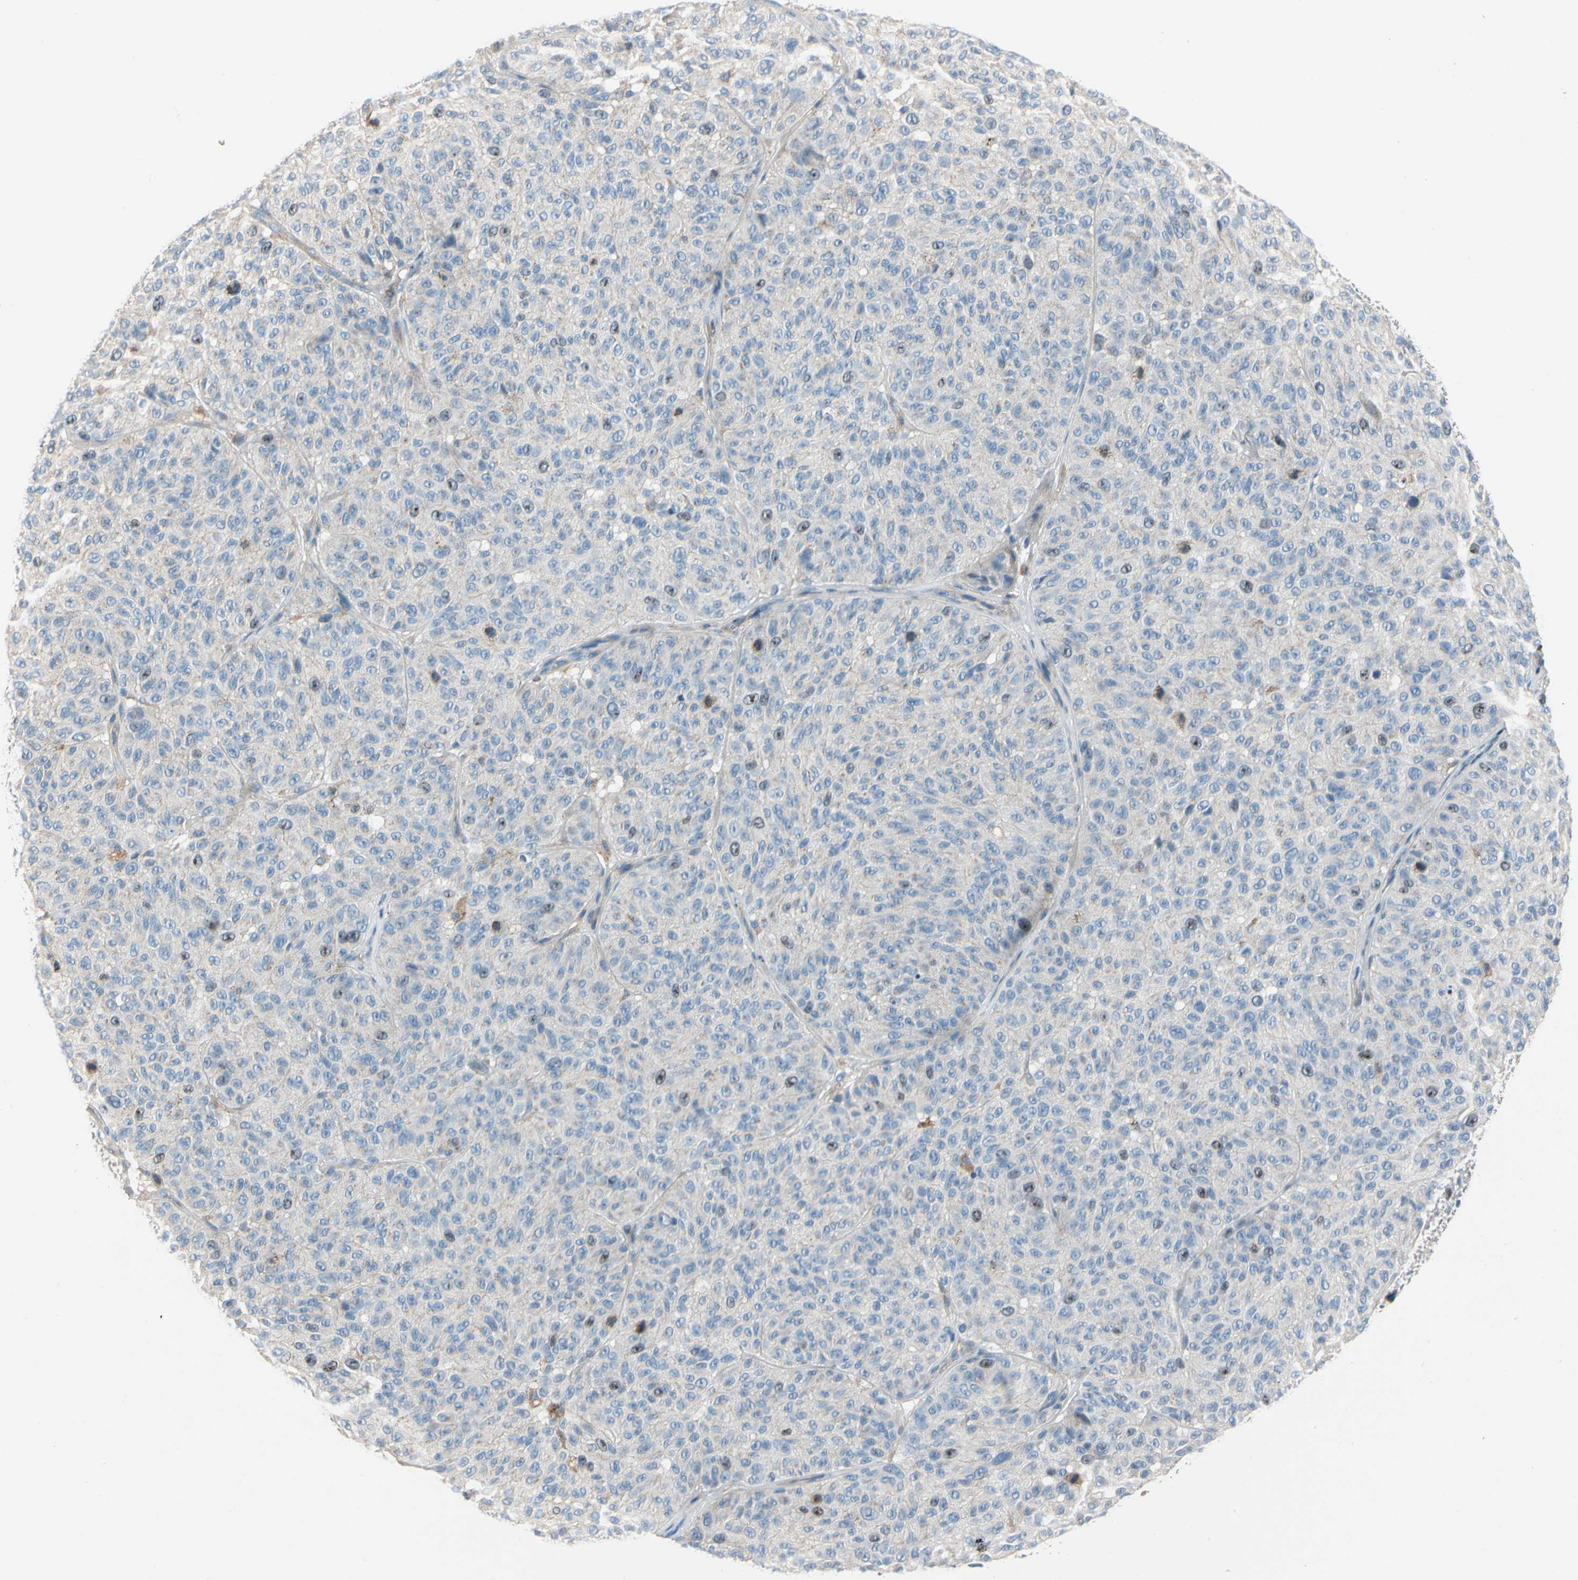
{"staining": {"intensity": "moderate", "quantity": "<25%", "location": "nuclear"}, "tissue": "melanoma", "cell_type": "Tumor cells", "image_type": "cancer", "snomed": [{"axis": "morphology", "description": "Malignant melanoma, NOS"}, {"axis": "topography", "description": "Skin"}], "caption": "This micrograph demonstrates immunohistochemistry (IHC) staining of human melanoma, with low moderate nuclear expression in approximately <25% of tumor cells.", "gene": "HJURP", "patient": {"sex": "female", "age": 46}}